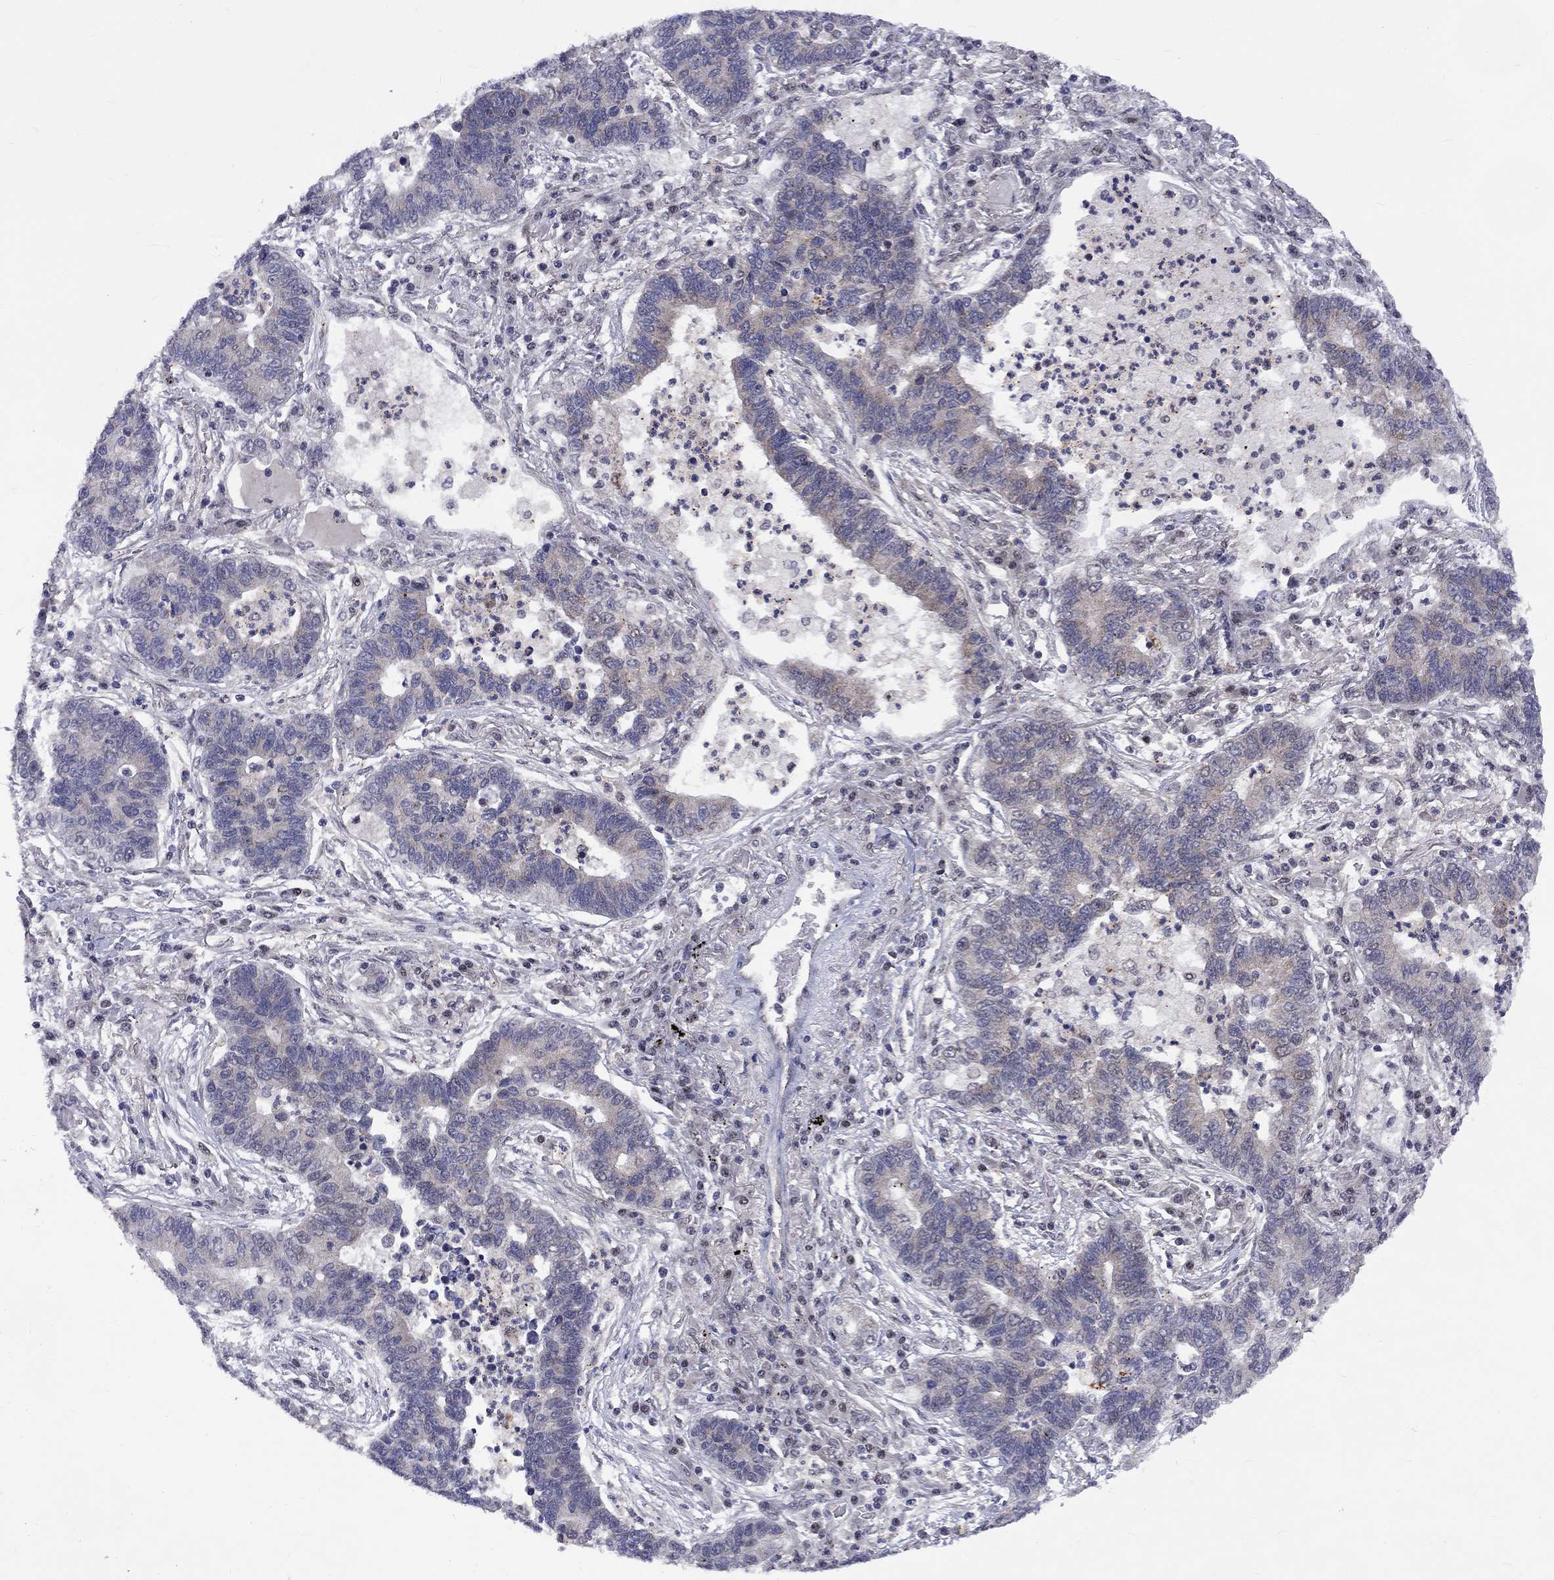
{"staining": {"intensity": "negative", "quantity": "none", "location": "none"}, "tissue": "lung cancer", "cell_type": "Tumor cells", "image_type": "cancer", "snomed": [{"axis": "morphology", "description": "Adenocarcinoma, NOS"}, {"axis": "topography", "description": "Lung"}], "caption": "Lung adenocarcinoma was stained to show a protein in brown. There is no significant positivity in tumor cells.", "gene": "KPNA3", "patient": {"sex": "female", "age": 57}}